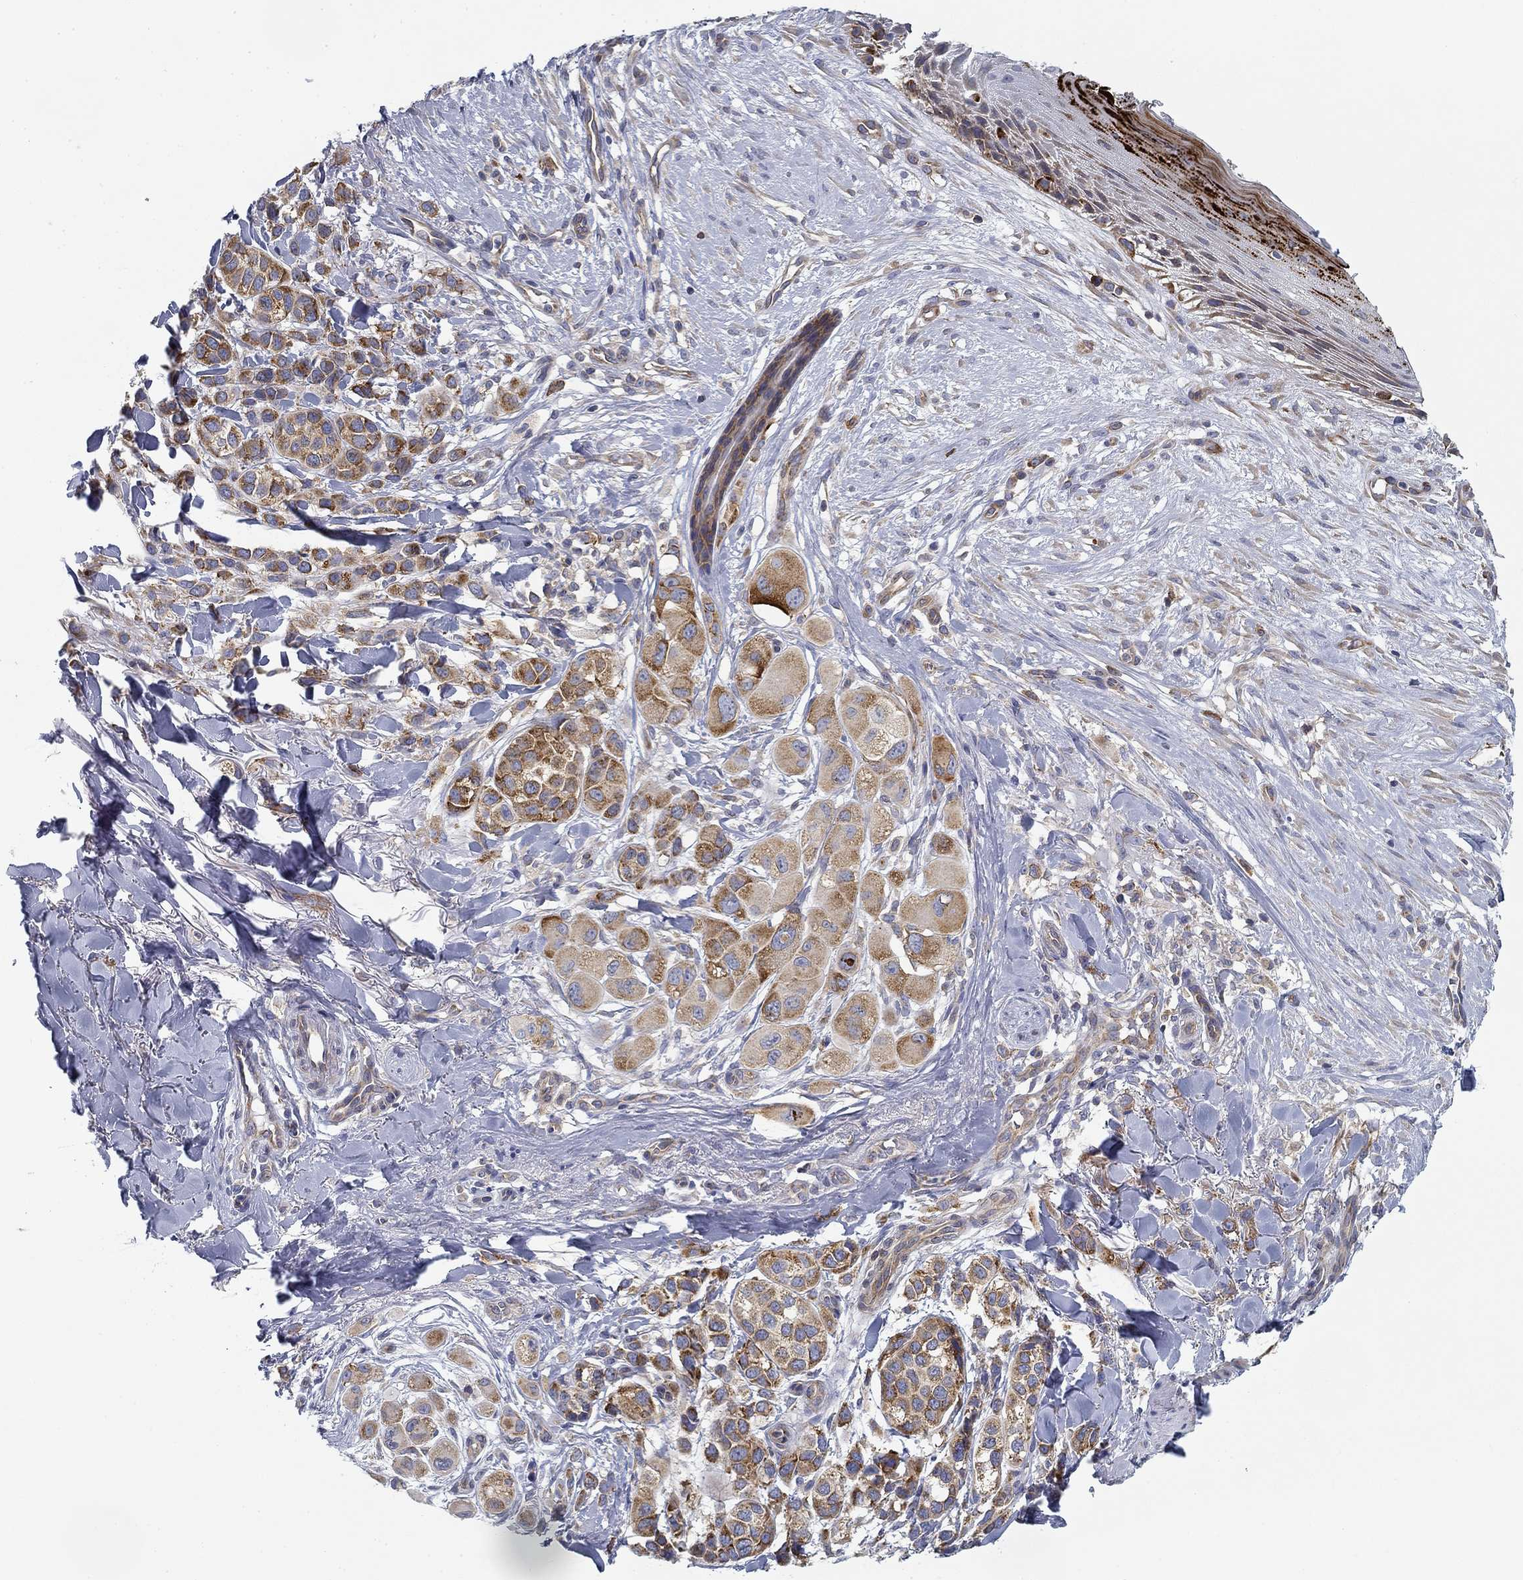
{"staining": {"intensity": "strong", "quantity": "25%-75%", "location": "cytoplasmic/membranous"}, "tissue": "melanoma", "cell_type": "Tumor cells", "image_type": "cancer", "snomed": [{"axis": "morphology", "description": "Malignant melanoma, NOS"}, {"axis": "topography", "description": "Skin"}], "caption": "Malignant melanoma stained for a protein (brown) demonstrates strong cytoplasmic/membranous positive expression in about 25%-75% of tumor cells.", "gene": "FXR1", "patient": {"sex": "male", "age": 57}}